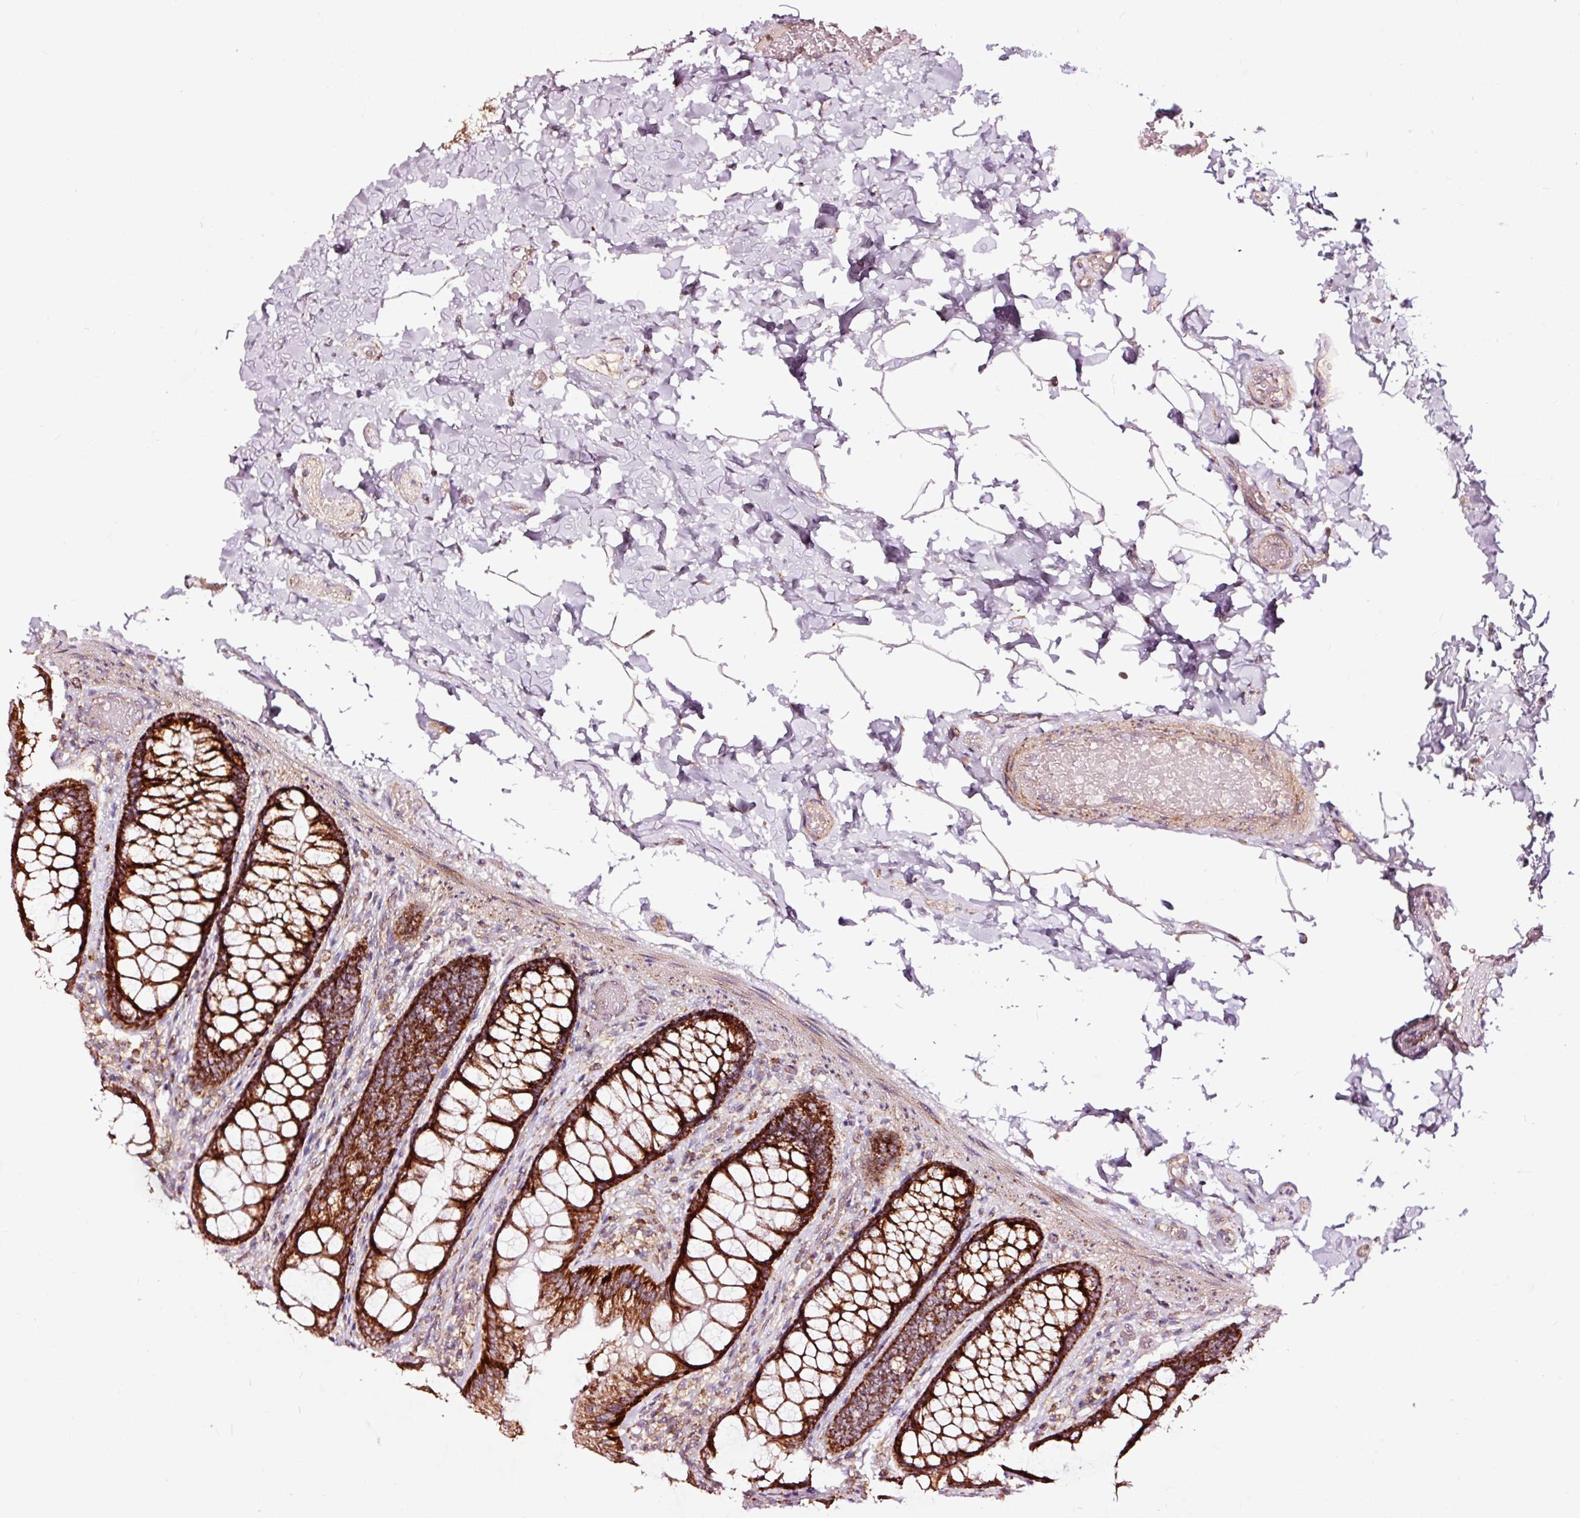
{"staining": {"intensity": "weak", "quantity": ">75%", "location": "cytoplasmic/membranous"}, "tissue": "colon", "cell_type": "Endothelial cells", "image_type": "normal", "snomed": [{"axis": "morphology", "description": "Normal tissue, NOS"}, {"axis": "topography", "description": "Colon"}], "caption": "DAB (3,3'-diaminobenzidine) immunohistochemical staining of unremarkable human colon exhibits weak cytoplasmic/membranous protein positivity in about >75% of endothelial cells.", "gene": "TPM1", "patient": {"sex": "male", "age": 46}}